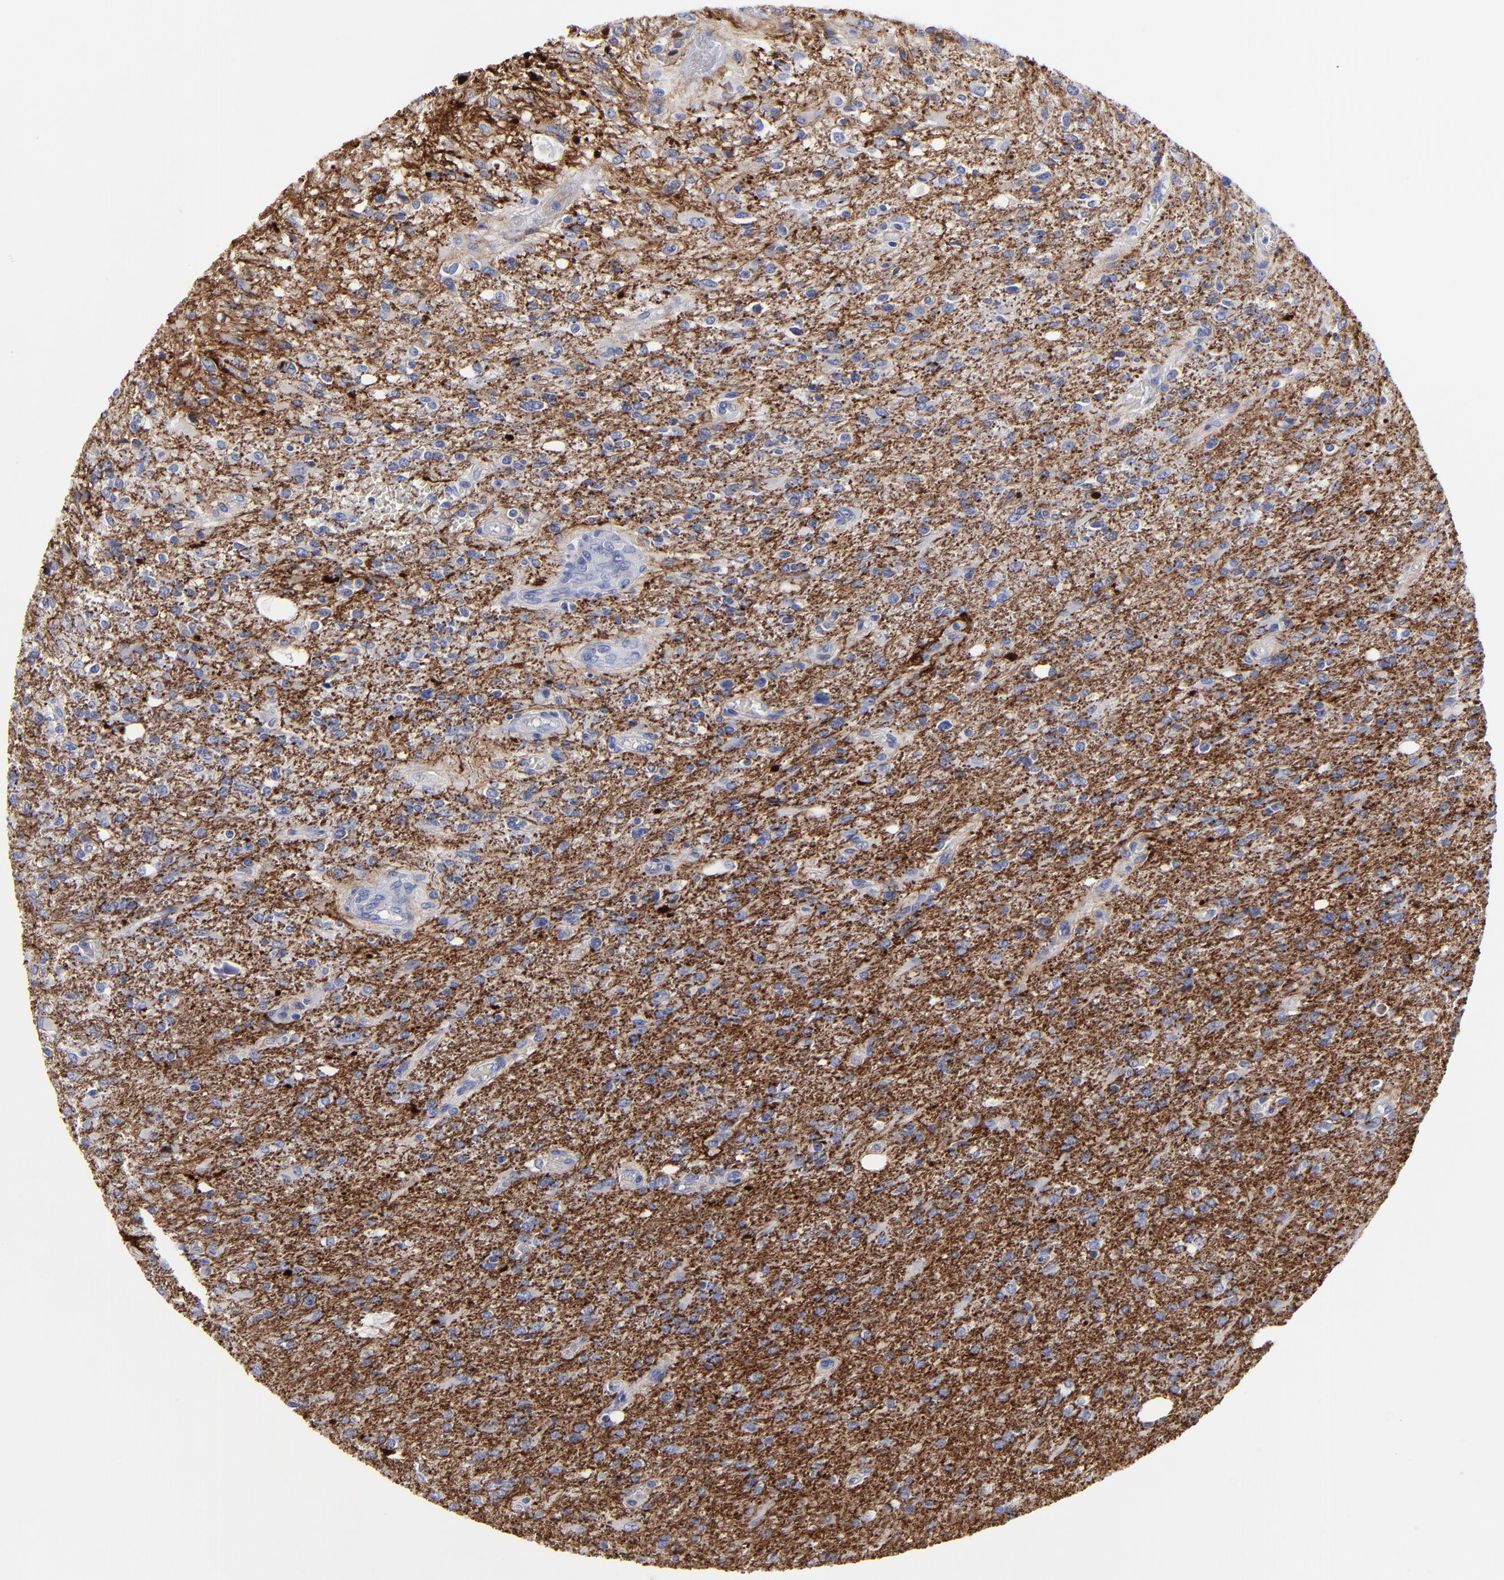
{"staining": {"intensity": "negative", "quantity": "none", "location": "none"}, "tissue": "glioma", "cell_type": "Tumor cells", "image_type": "cancer", "snomed": [{"axis": "morphology", "description": "Glioma, malignant, High grade"}, {"axis": "topography", "description": "Cerebral cortex"}], "caption": "Tumor cells are negative for brown protein staining in high-grade glioma (malignant).", "gene": "CADM3", "patient": {"sex": "male", "age": 76}}